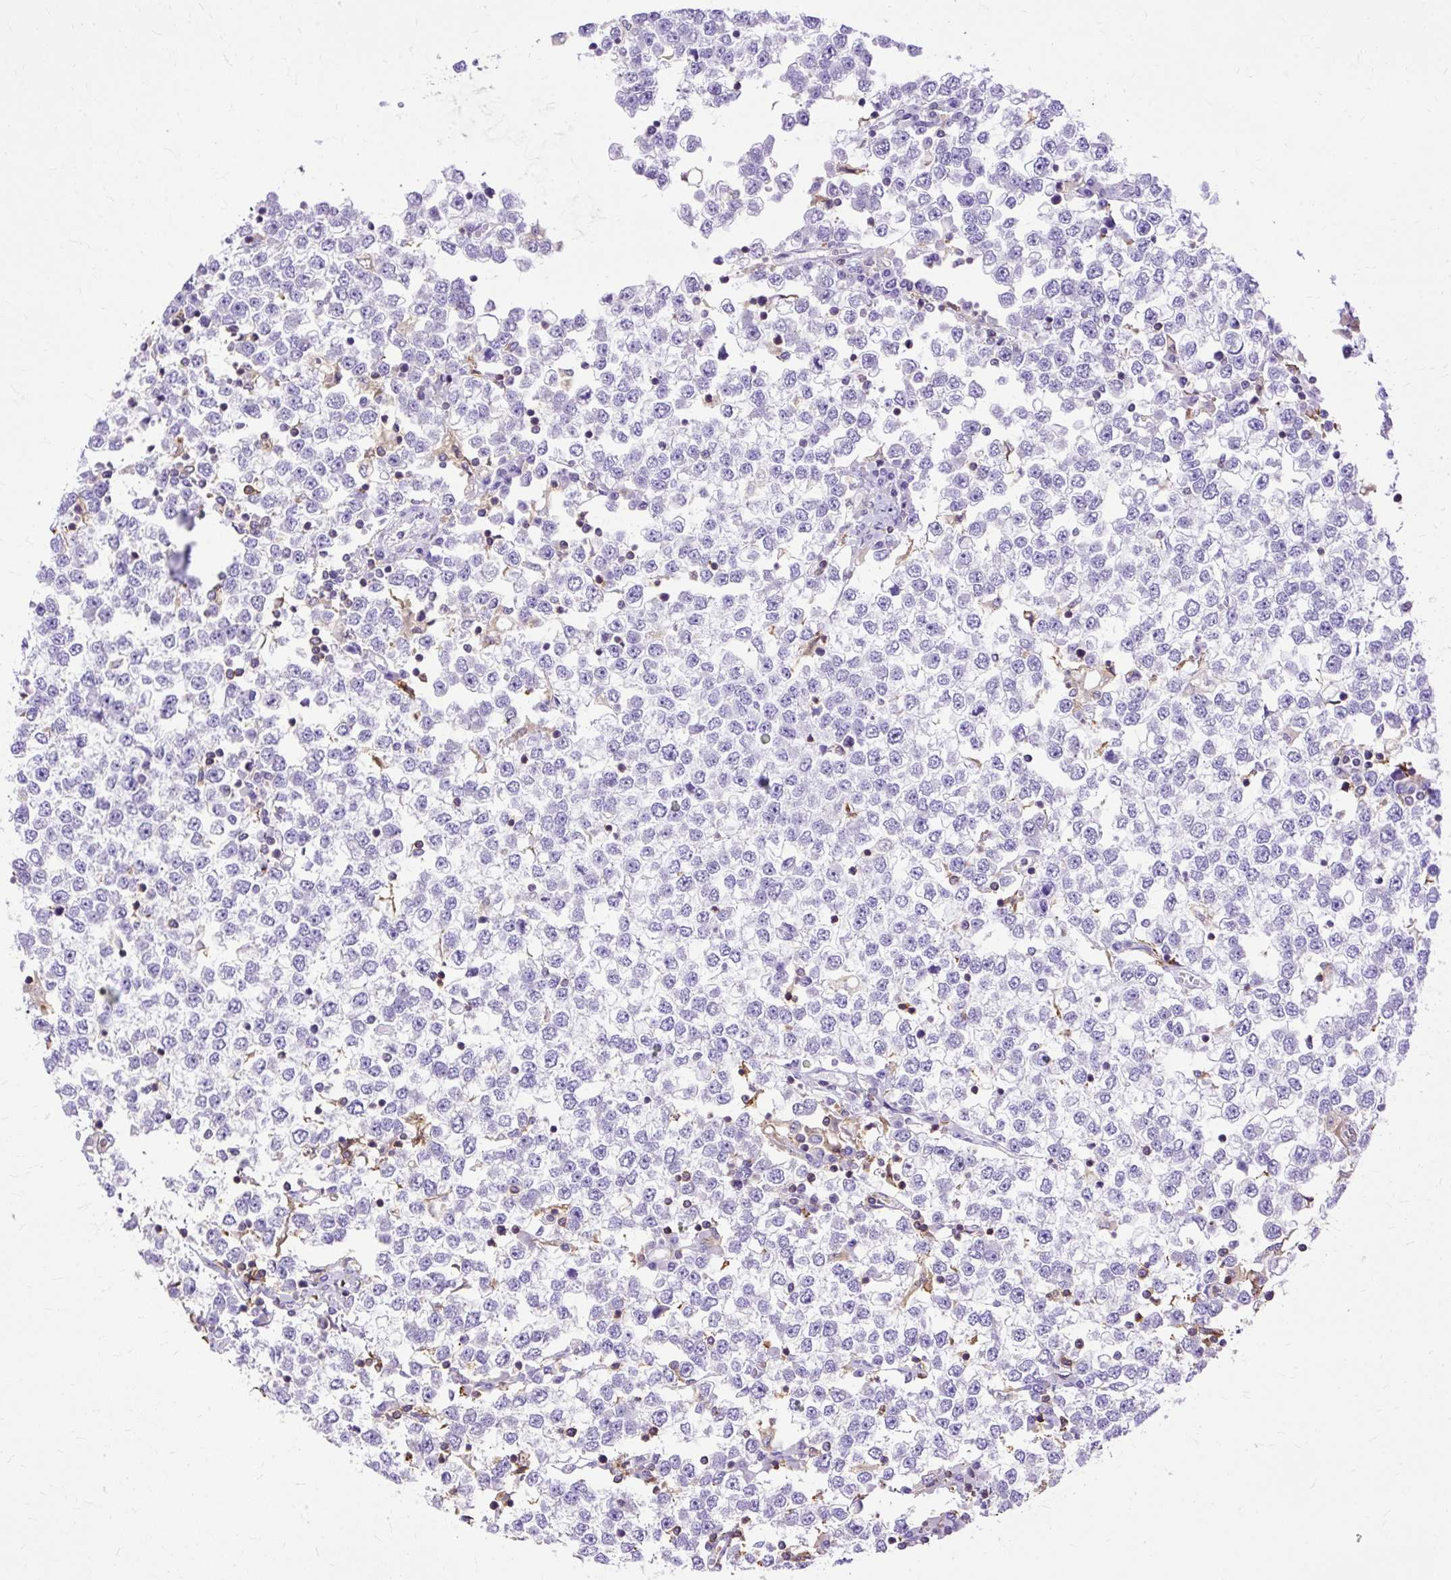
{"staining": {"intensity": "negative", "quantity": "none", "location": "none"}, "tissue": "testis cancer", "cell_type": "Tumor cells", "image_type": "cancer", "snomed": [{"axis": "morphology", "description": "Seminoma, NOS"}, {"axis": "topography", "description": "Testis"}], "caption": "High power microscopy micrograph of an immunohistochemistry image of testis cancer (seminoma), revealing no significant positivity in tumor cells.", "gene": "TWF2", "patient": {"sex": "male", "age": 65}}